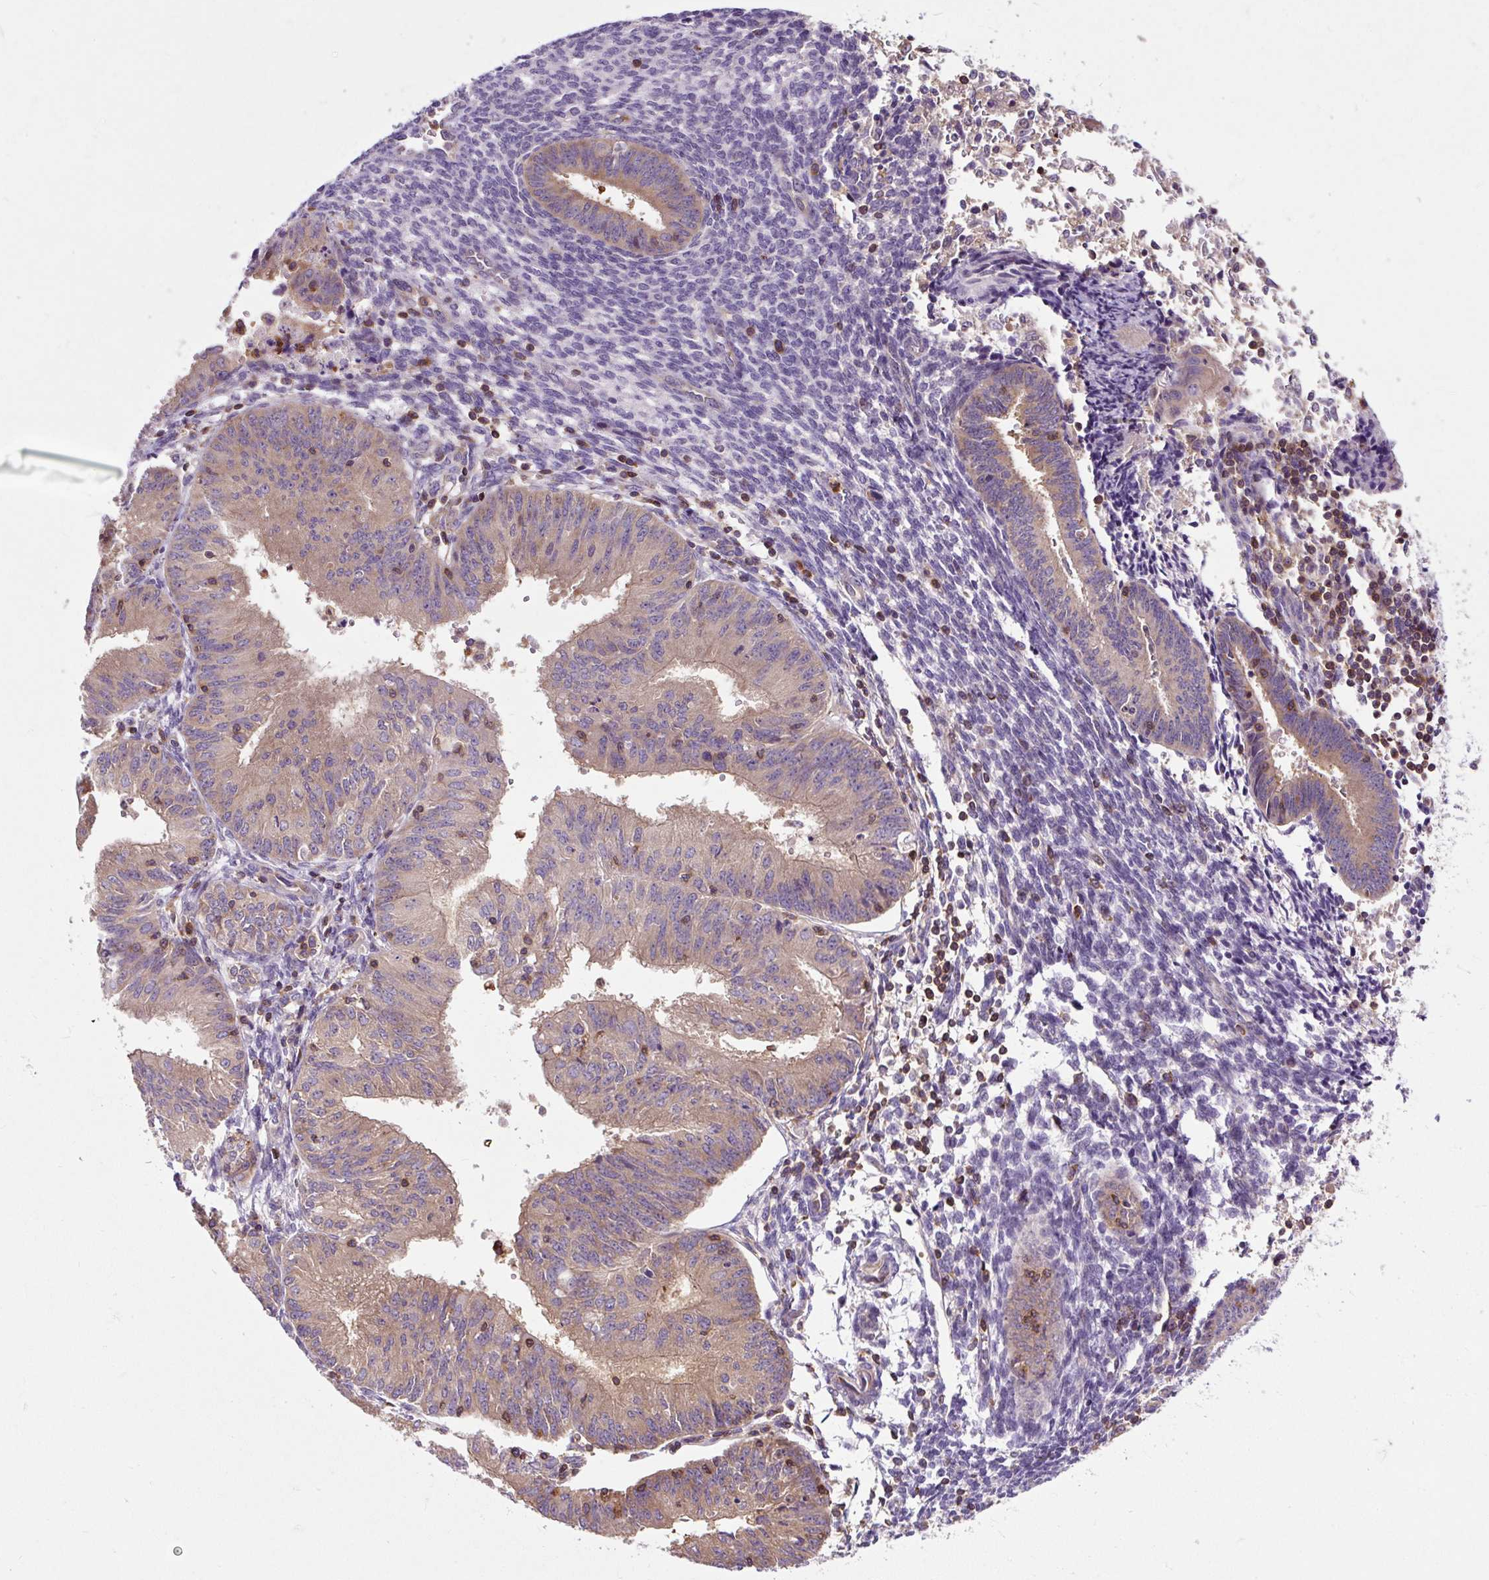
{"staining": {"intensity": "weak", "quantity": ">75%", "location": "cytoplasmic/membranous"}, "tissue": "endometrial cancer", "cell_type": "Tumor cells", "image_type": "cancer", "snomed": [{"axis": "morphology", "description": "Adenocarcinoma, NOS"}, {"axis": "topography", "description": "Endometrium"}], "caption": "Human endometrial cancer stained with a protein marker exhibits weak staining in tumor cells.", "gene": "CISD3", "patient": {"sex": "female", "age": 50}}